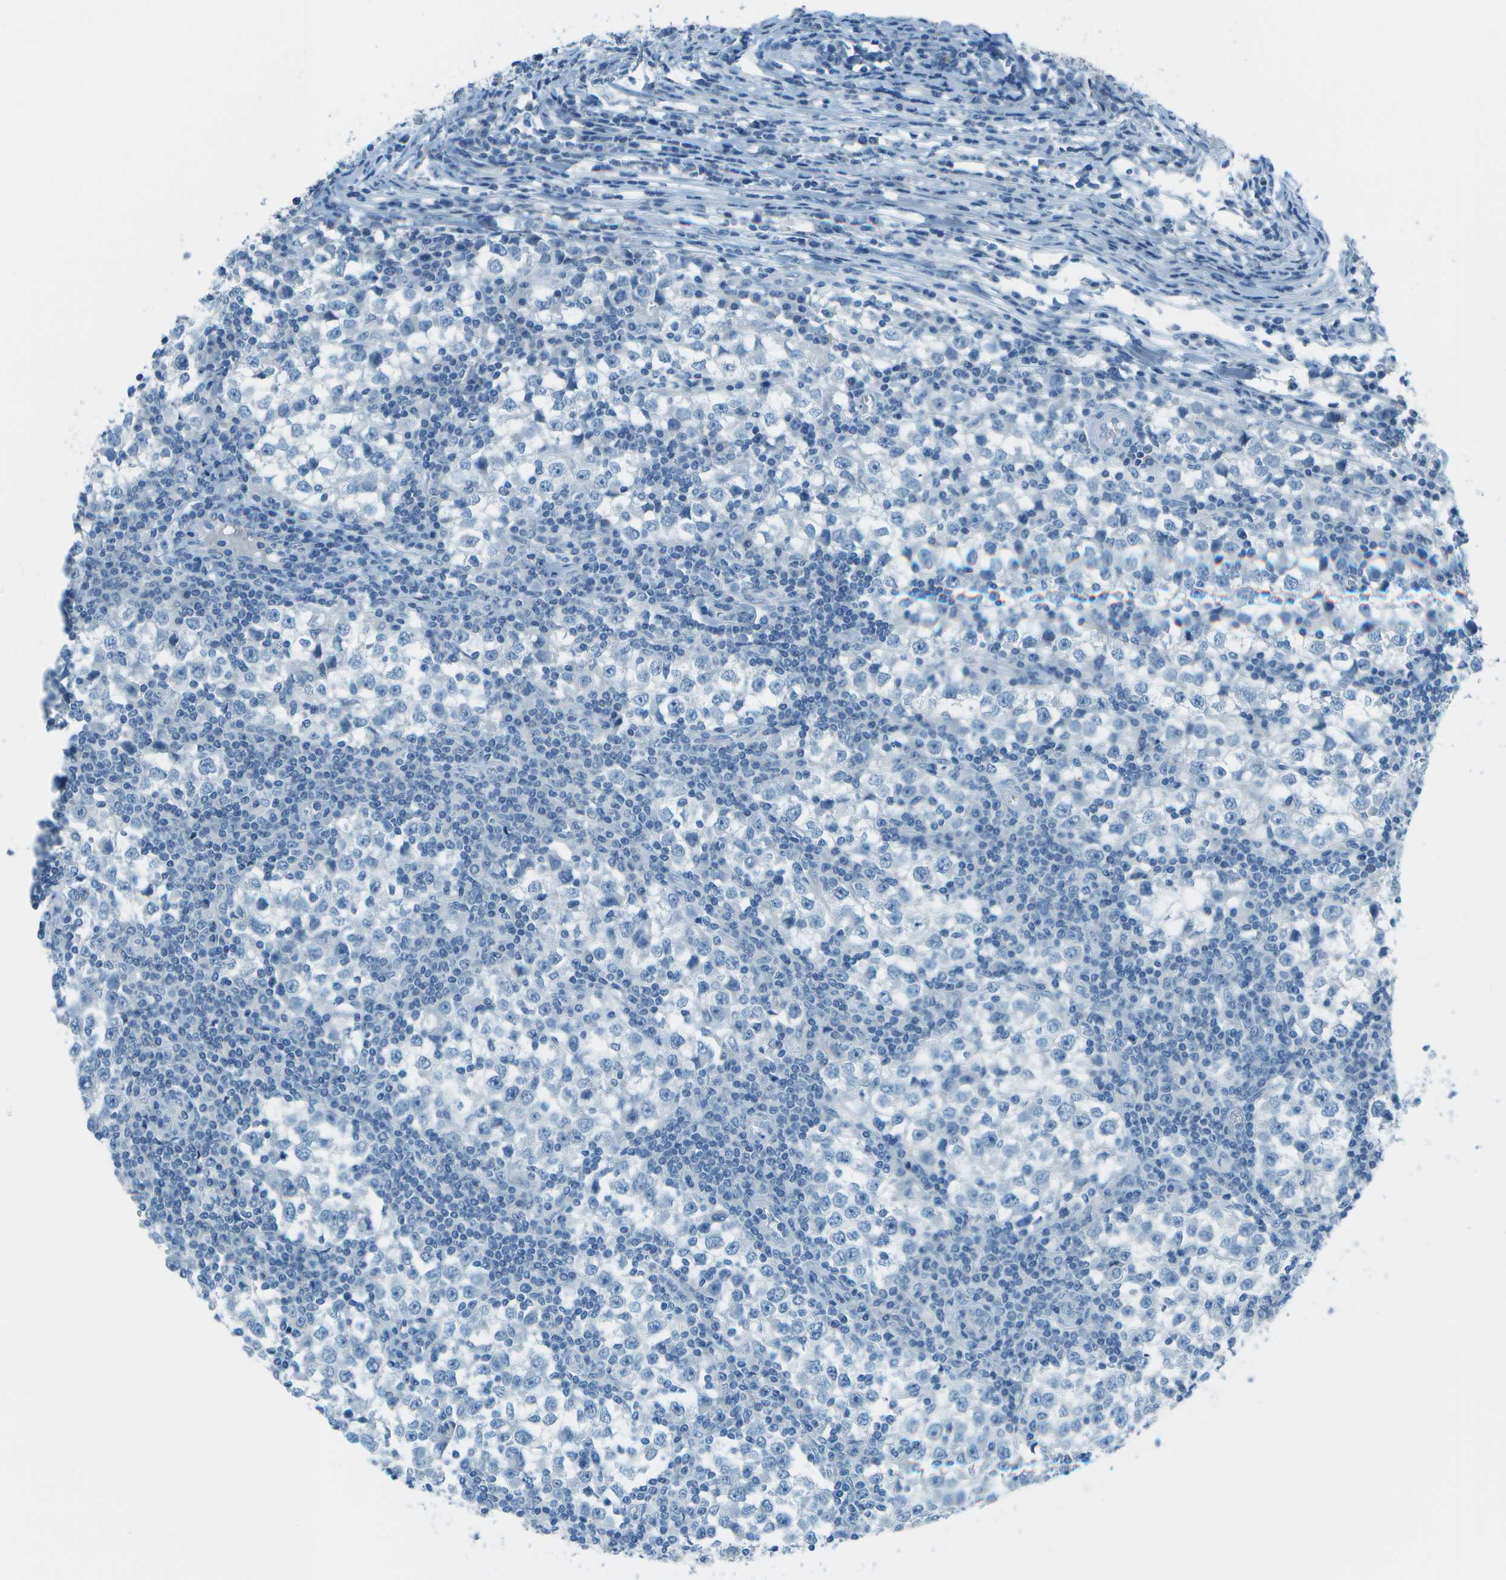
{"staining": {"intensity": "negative", "quantity": "none", "location": "none"}, "tissue": "testis cancer", "cell_type": "Tumor cells", "image_type": "cancer", "snomed": [{"axis": "morphology", "description": "Seminoma, NOS"}, {"axis": "topography", "description": "Testis"}], "caption": "Photomicrograph shows no significant protein positivity in tumor cells of seminoma (testis).", "gene": "FGF1", "patient": {"sex": "male", "age": 65}}